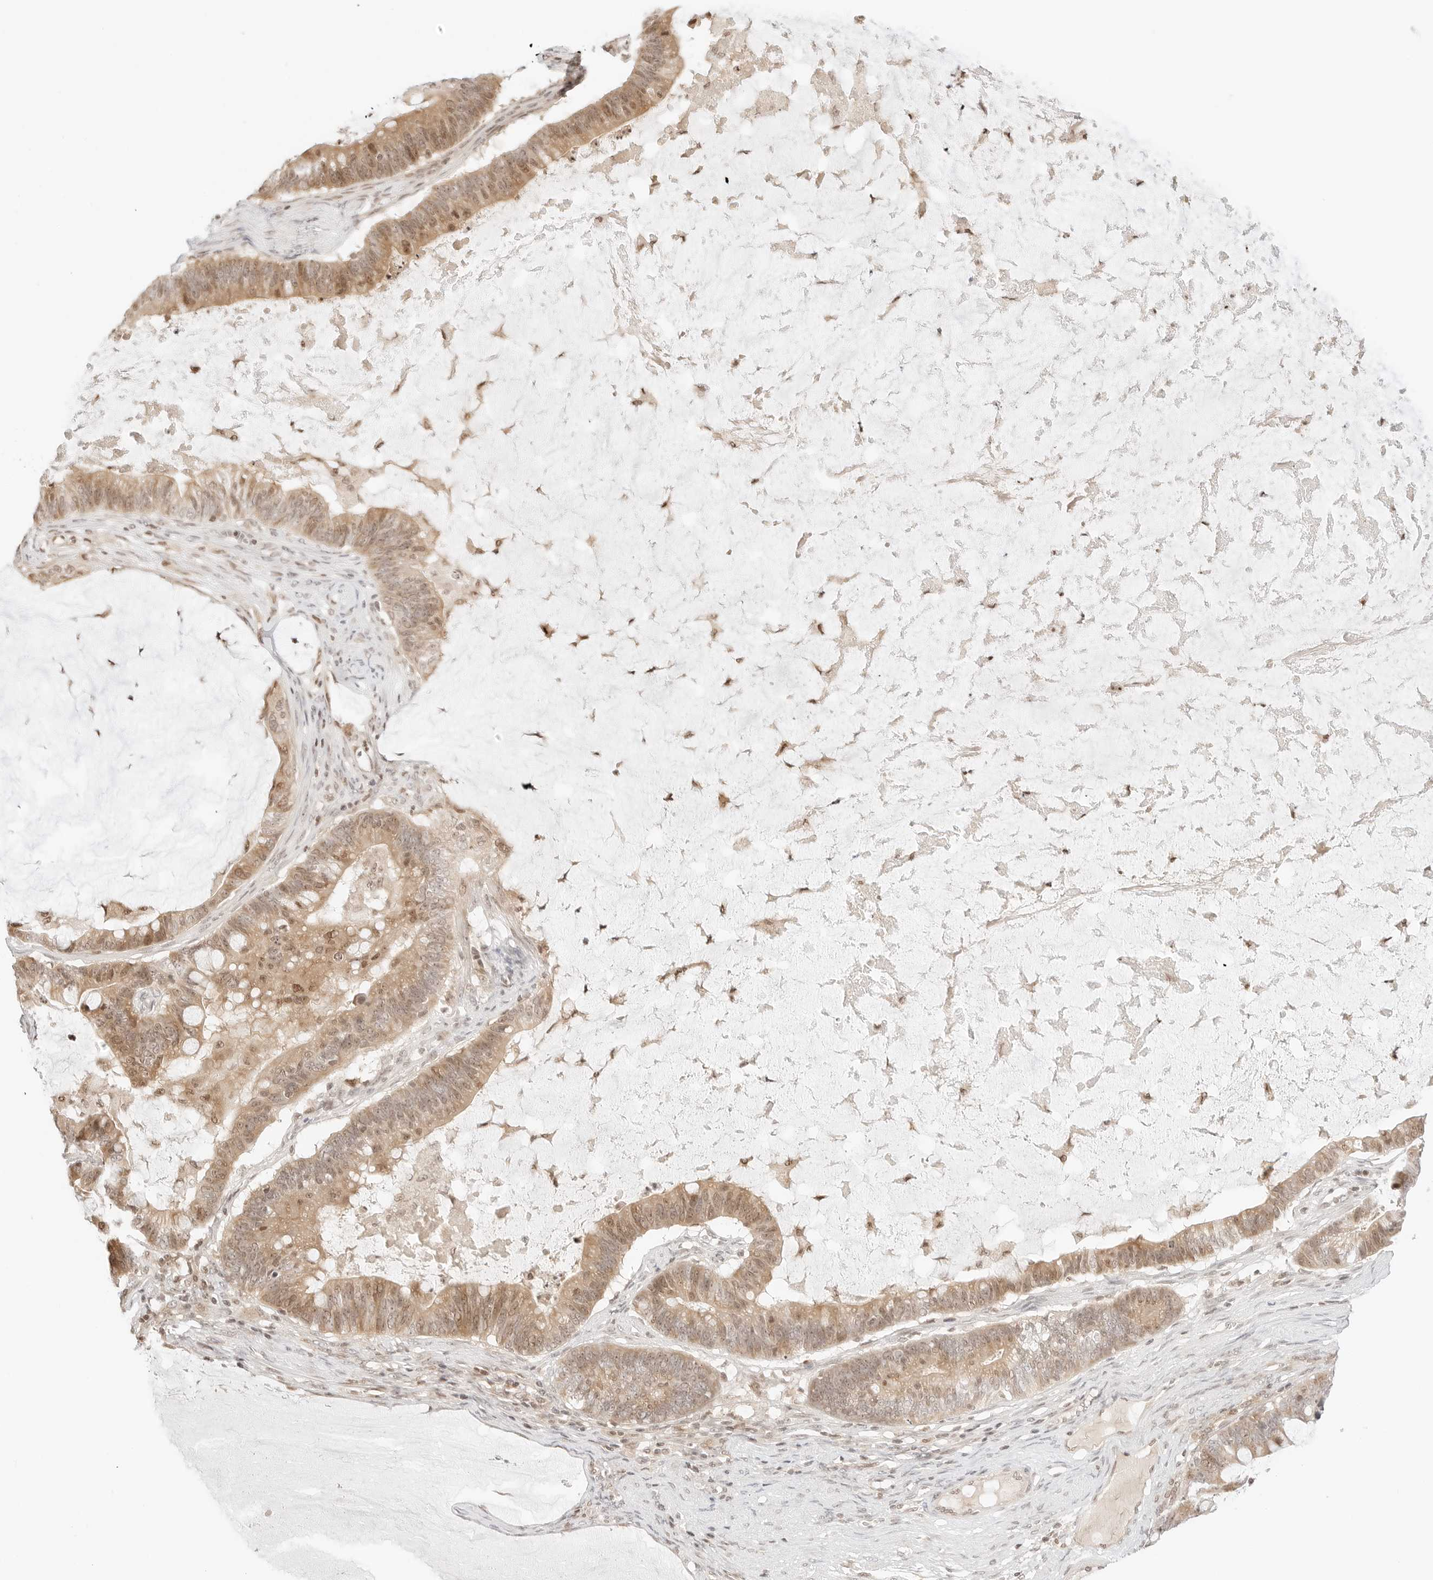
{"staining": {"intensity": "moderate", "quantity": ">75%", "location": "cytoplasmic/membranous,nuclear"}, "tissue": "ovarian cancer", "cell_type": "Tumor cells", "image_type": "cancer", "snomed": [{"axis": "morphology", "description": "Cystadenocarcinoma, mucinous, NOS"}, {"axis": "topography", "description": "Ovary"}], "caption": "Moderate cytoplasmic/membranous and nuclear protein expression is appreciated in approximately >75% of tumor cells in mucinous cystadenocarcinoma (ovarian).", "gene": "RPS6KL1", "patient": {"sex": "female", "age": 61}}